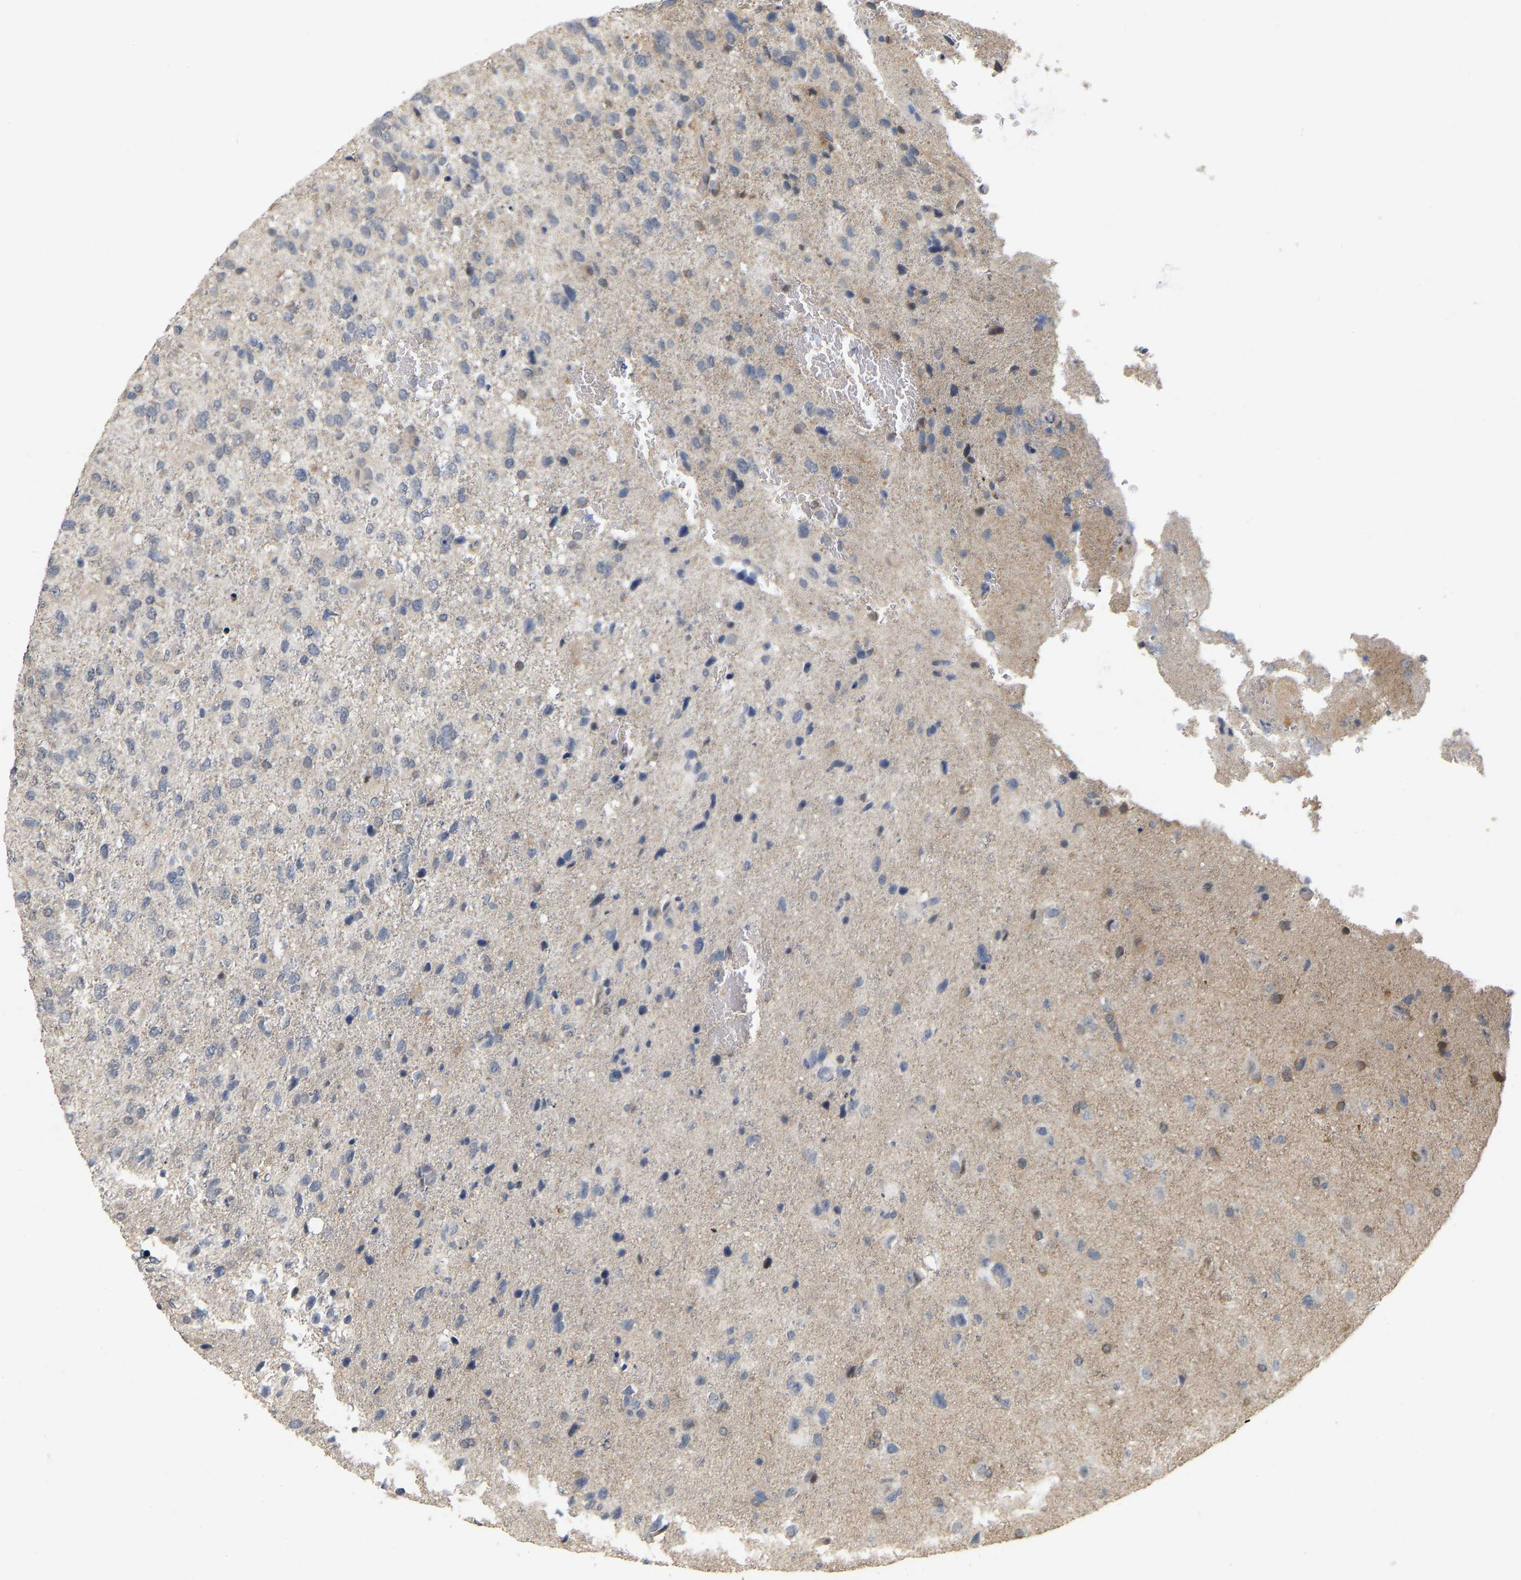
{"staining": {"intensity": "negative", "quantity": "none", "location": "none"}, "tissue": "glioma", "cell_type": "Tumor cells", "image_type": "cancer", "snomed": [{"axis": "morphology", "description": "Glioma, malignant, High grade"}, {"axis": "topography", "description": "Brain"}], "caption": "An image of malignant high-grade glioma stained for a protein demonstrates no brown staining in tumor cells.", "gene": "RUVBL1", "patient": {"sex": "female", "age": 58}}